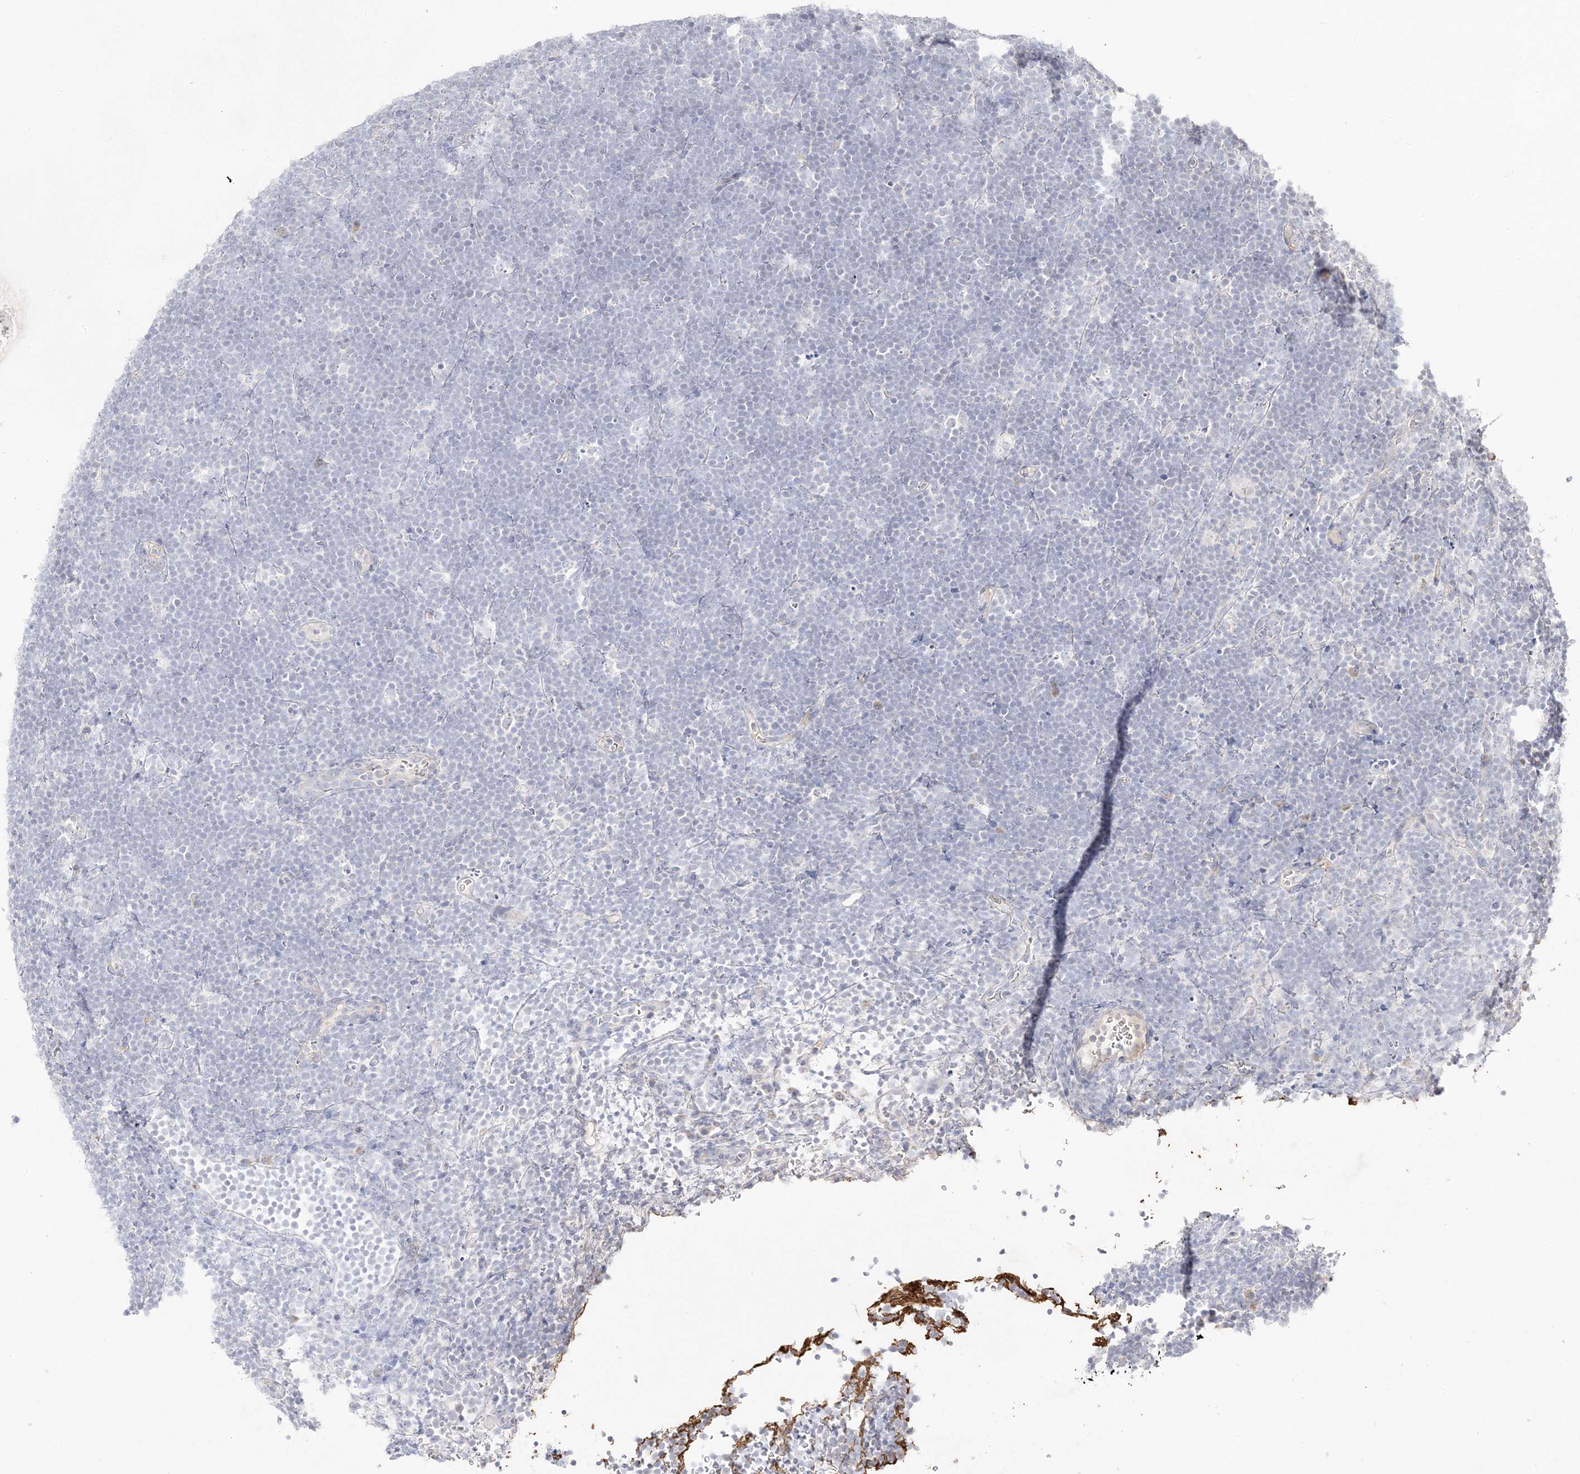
{"staining": {"intensity": "negative", "quantity": "none", "location": "none"}, "tissue": "lymphoma", "cell_type": "Tumor cells", "image_type": "cancer", "snomed": [{"axis": "morphology", "description": "Malignant lymphoma, non-Hodgkin's type, High grade"}, {"axis": "topography", "description": "Lymph node"}], "caption": "A high-resolution image shows immunohistochemistry (IHC) staining of high-grade malignant lymphoma, non-Hodgkin's type, which exhibits no significant expression in tumor cells.", "gene": "TRANK1", "patient": {"sex": "male", "age": 13}}